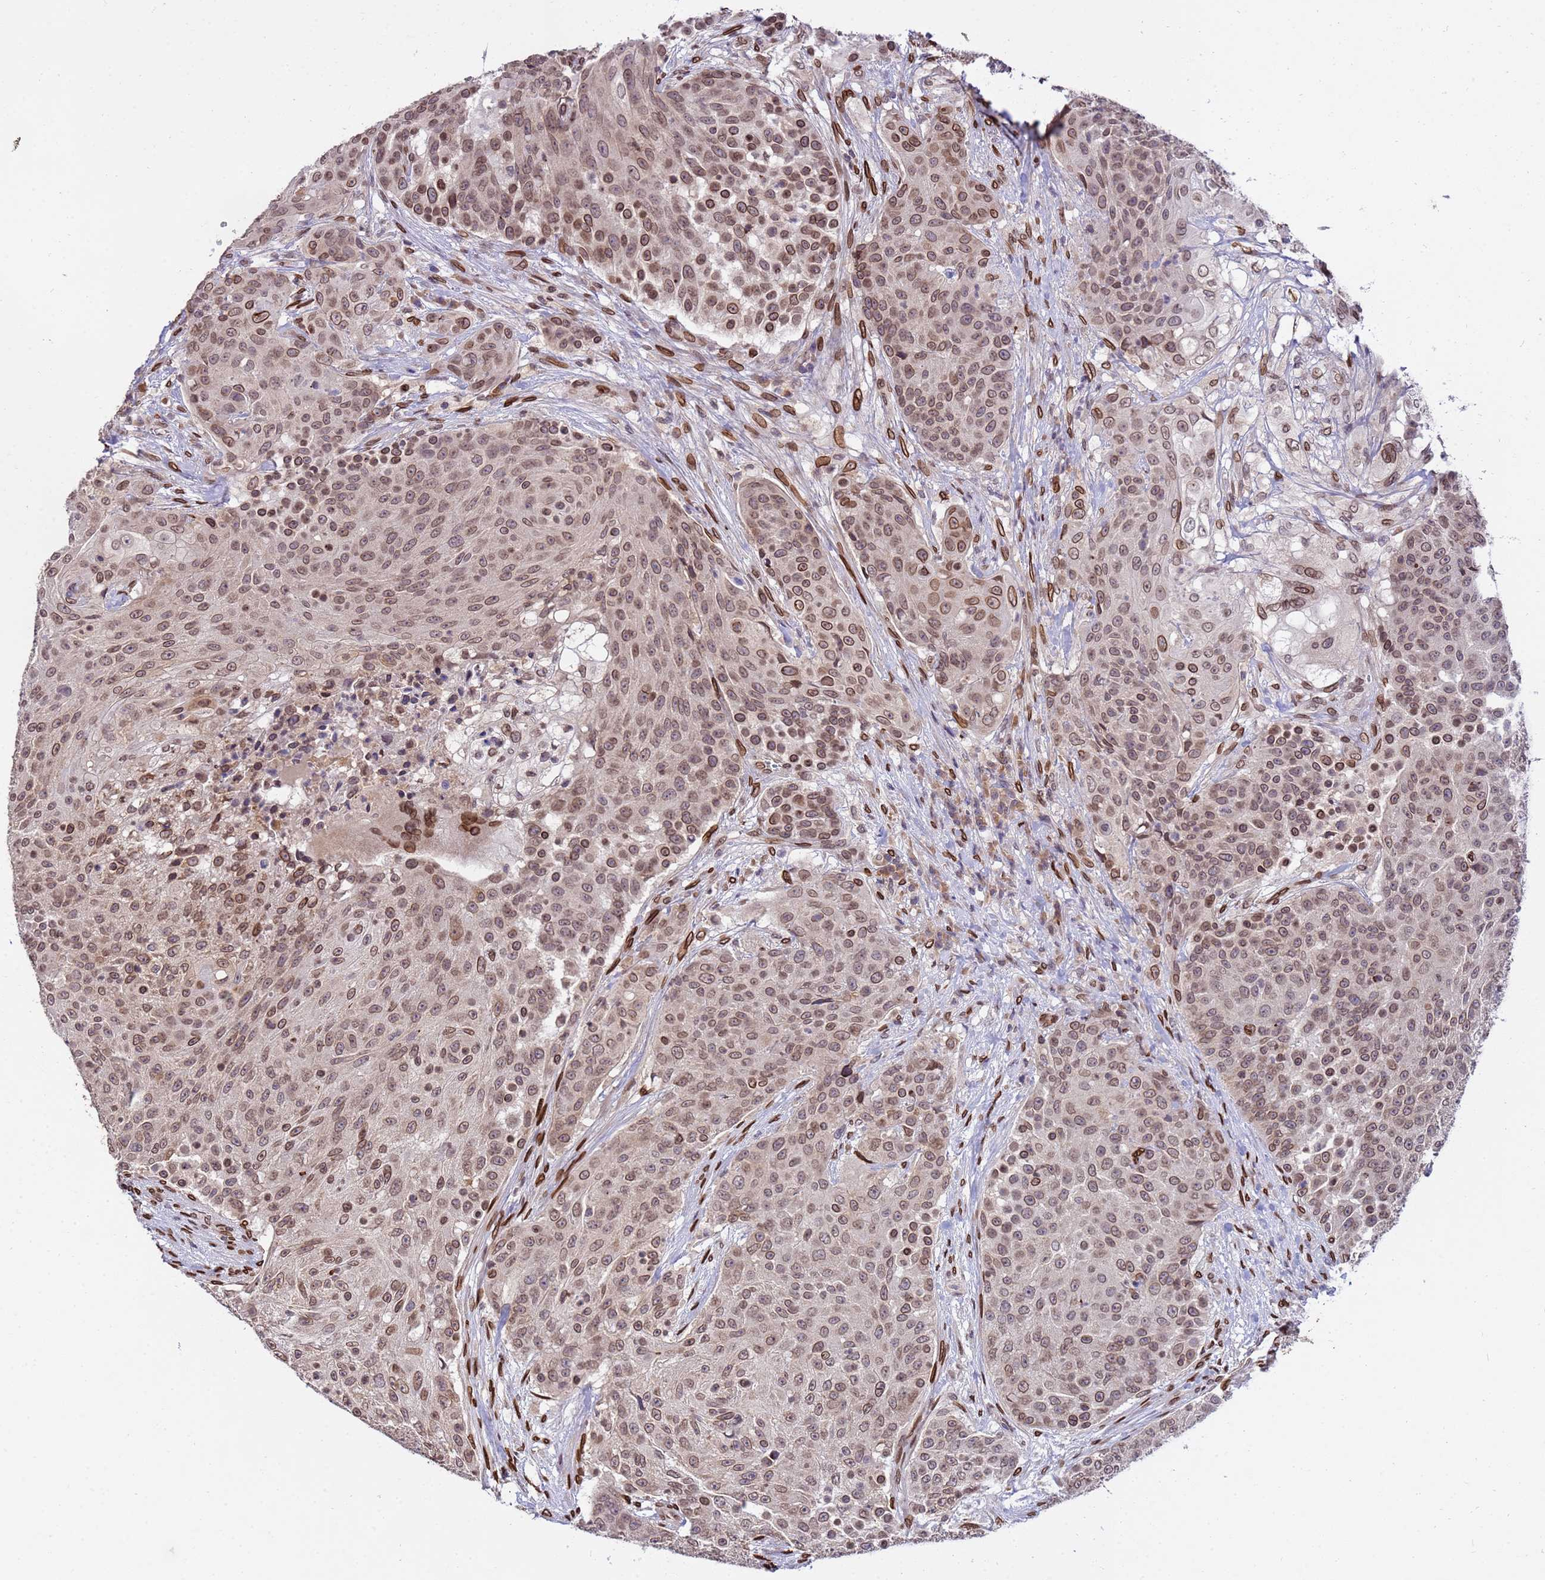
{"staining": {"intensity": "moderate", "quantity": ">75%", "location": "cytoplasmic/membranous,nuclear"}, "tissue": "urothelial cancer", "cell_type": "Tumor cells", "image_type": "cancer", "snomed": [{"axis": "morphology", "description": "Urothelial carcinoma, High grade"}, {"axis": "topography", "description": "Urinary bladder"}], "caption": "Urothelial cancer stained for a protein (brown) demonstrates moderate cytoplasmic/membranous and nuclear positive expression in approximately >75% of tumor cells.", "gene": "GPR135", "patient": {"sex": "female", "age": 63}}